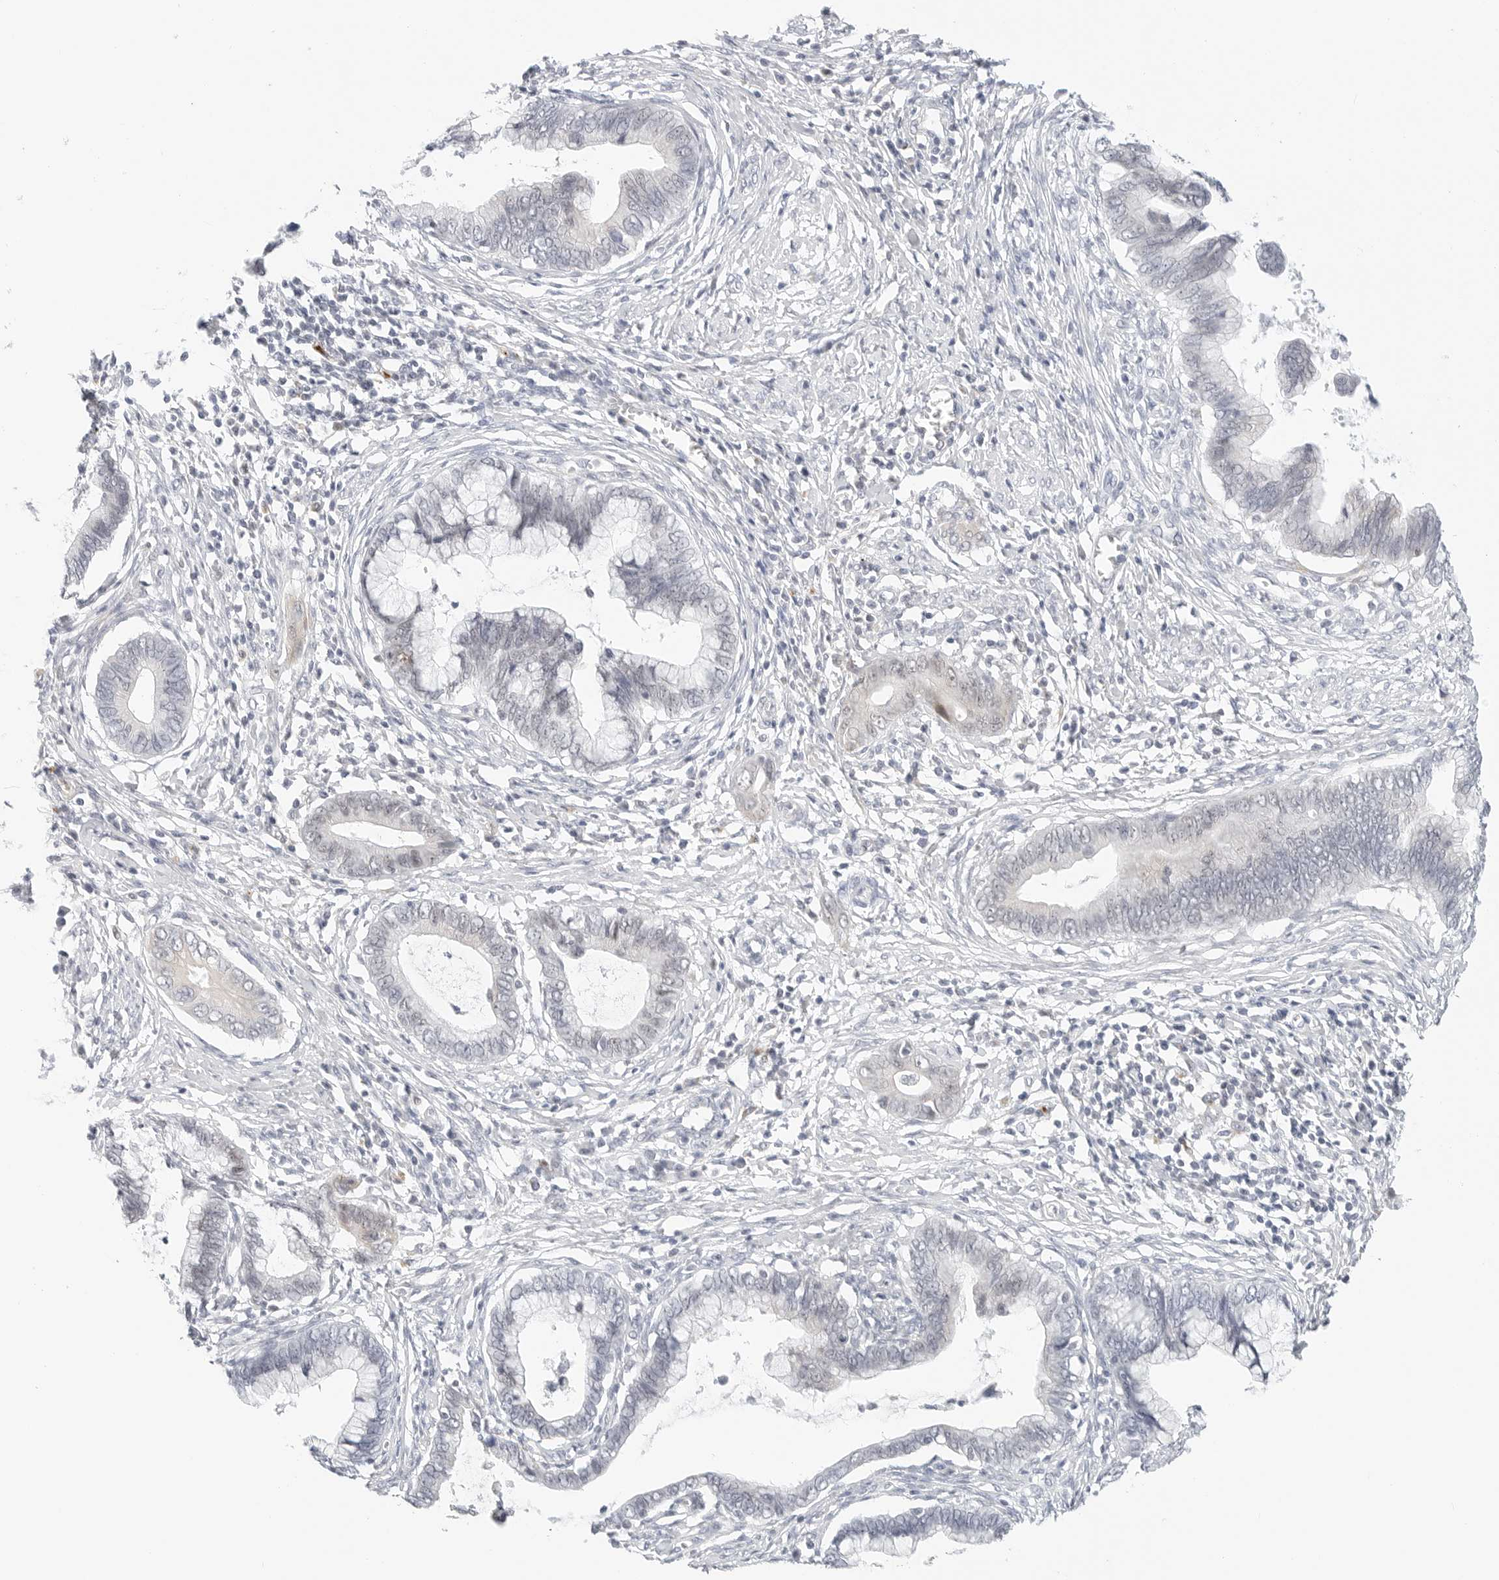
{"staining": {"intensity": "negative", "quantity": "none", "location": "none"}, "tissue": "cervical cancer", "cell_type": "Tumor cells", "image_type": "cancer", "snomed": [{"axis": "morphology", "description": "Adenocarcinoma, NOS"}, {"axis": "topography", "description": "Cervix"}], "caption": "Tumor cells show no significant protein staining in adenocarcinoma (cervical).", "gene": "TSEN2", "patient": {"sex": "female", "age": 44}}